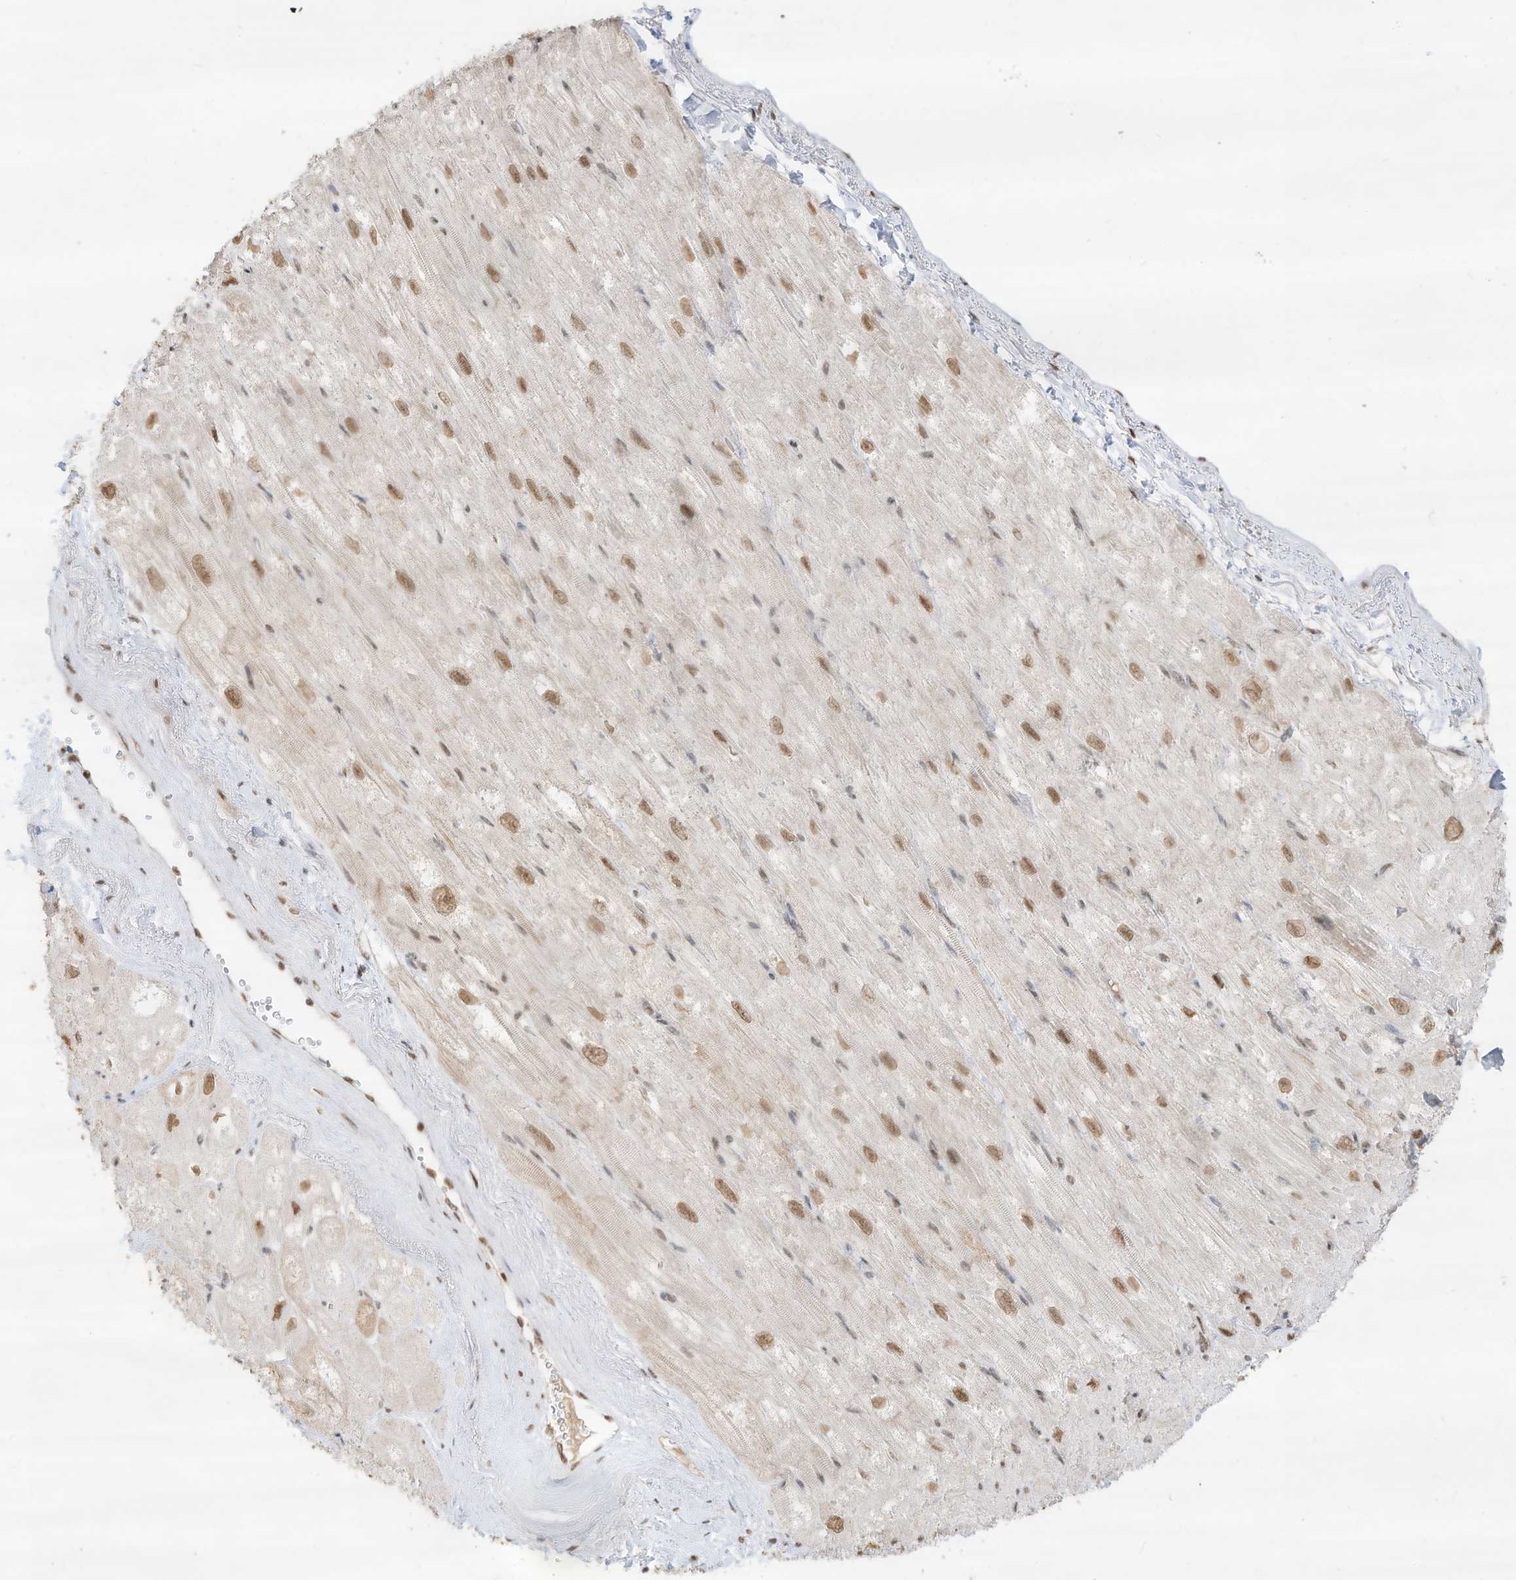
{"staining": {"intensity": "moderate", "quantity": "25%-75%", "location": "cytoplasmic/membranous,nuclear"}, "tissue": "heart muscle", "cell_type": "Cardiomyocytes", "image_type": "normal", "snomed": [{"axis": "morphology", "description": "Normal tissue, NOS"}, {"axis": "topography", "description": "Heart"}], "caption": "A high-resolution photomicrograph shows IHC staining of benign heart muscle, which exhibits moderate cytoplasmic/membranous,nuclear staining in about 25%-75% of cardiomyocytes. (Stains: DAB (3,3'-diaminobenzidine) in brown, nuclei in blue, Microscopy: brightfield microscopy at high magnification).", "gene": "NHSL1", "patient": {"sex": "male", "age": 50}}